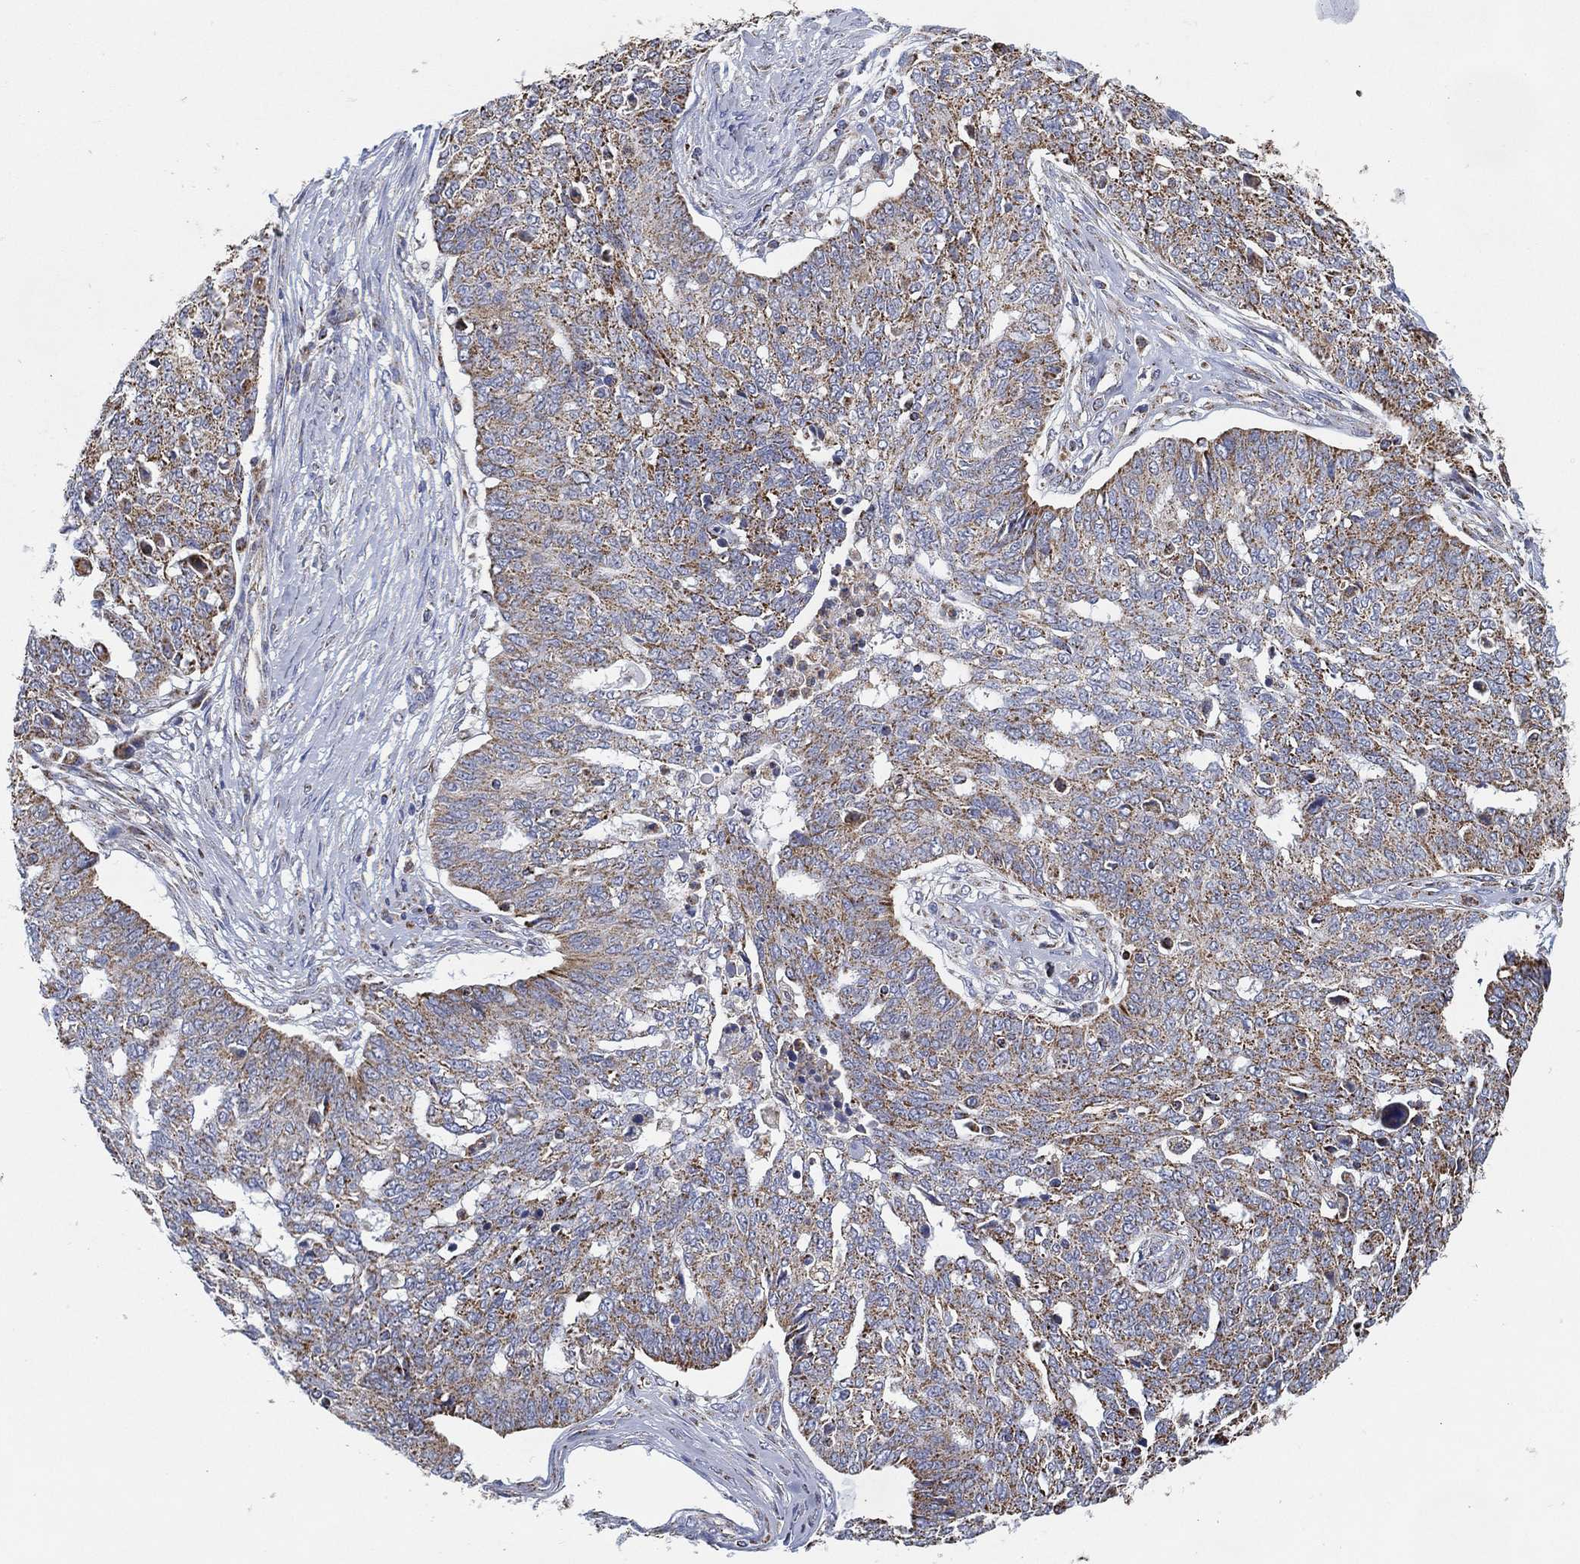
{"staining": {"intensity": "moderate", "quantity": "25%-75%", "location": "cytoplasmic/membranous"}, "tissue": "ovarian cancer", "cell_type": "Tumor cells", "image_type": "cancer", "snomed": [{"axis": "morphology", "description": "Cystadenocarcinoma, serous, NOS"}, {"axis": "topography", "description": "Ovary"}], "caption": "Tumor cells show medium levels of moderate cytoplasmic/membranous positivity in approximately 25%-75% of cells in human ovarian serous cystadenocarcinoma. The staining was performed using DAB (3,3'-diaminobenzidine) to visualize the protein expression in brown, while the nuclei were stained in blue with hematoxylin (Magnification: 20x).", "gene": "GCAT", "patient": {"sex": "female", "age": 67}}